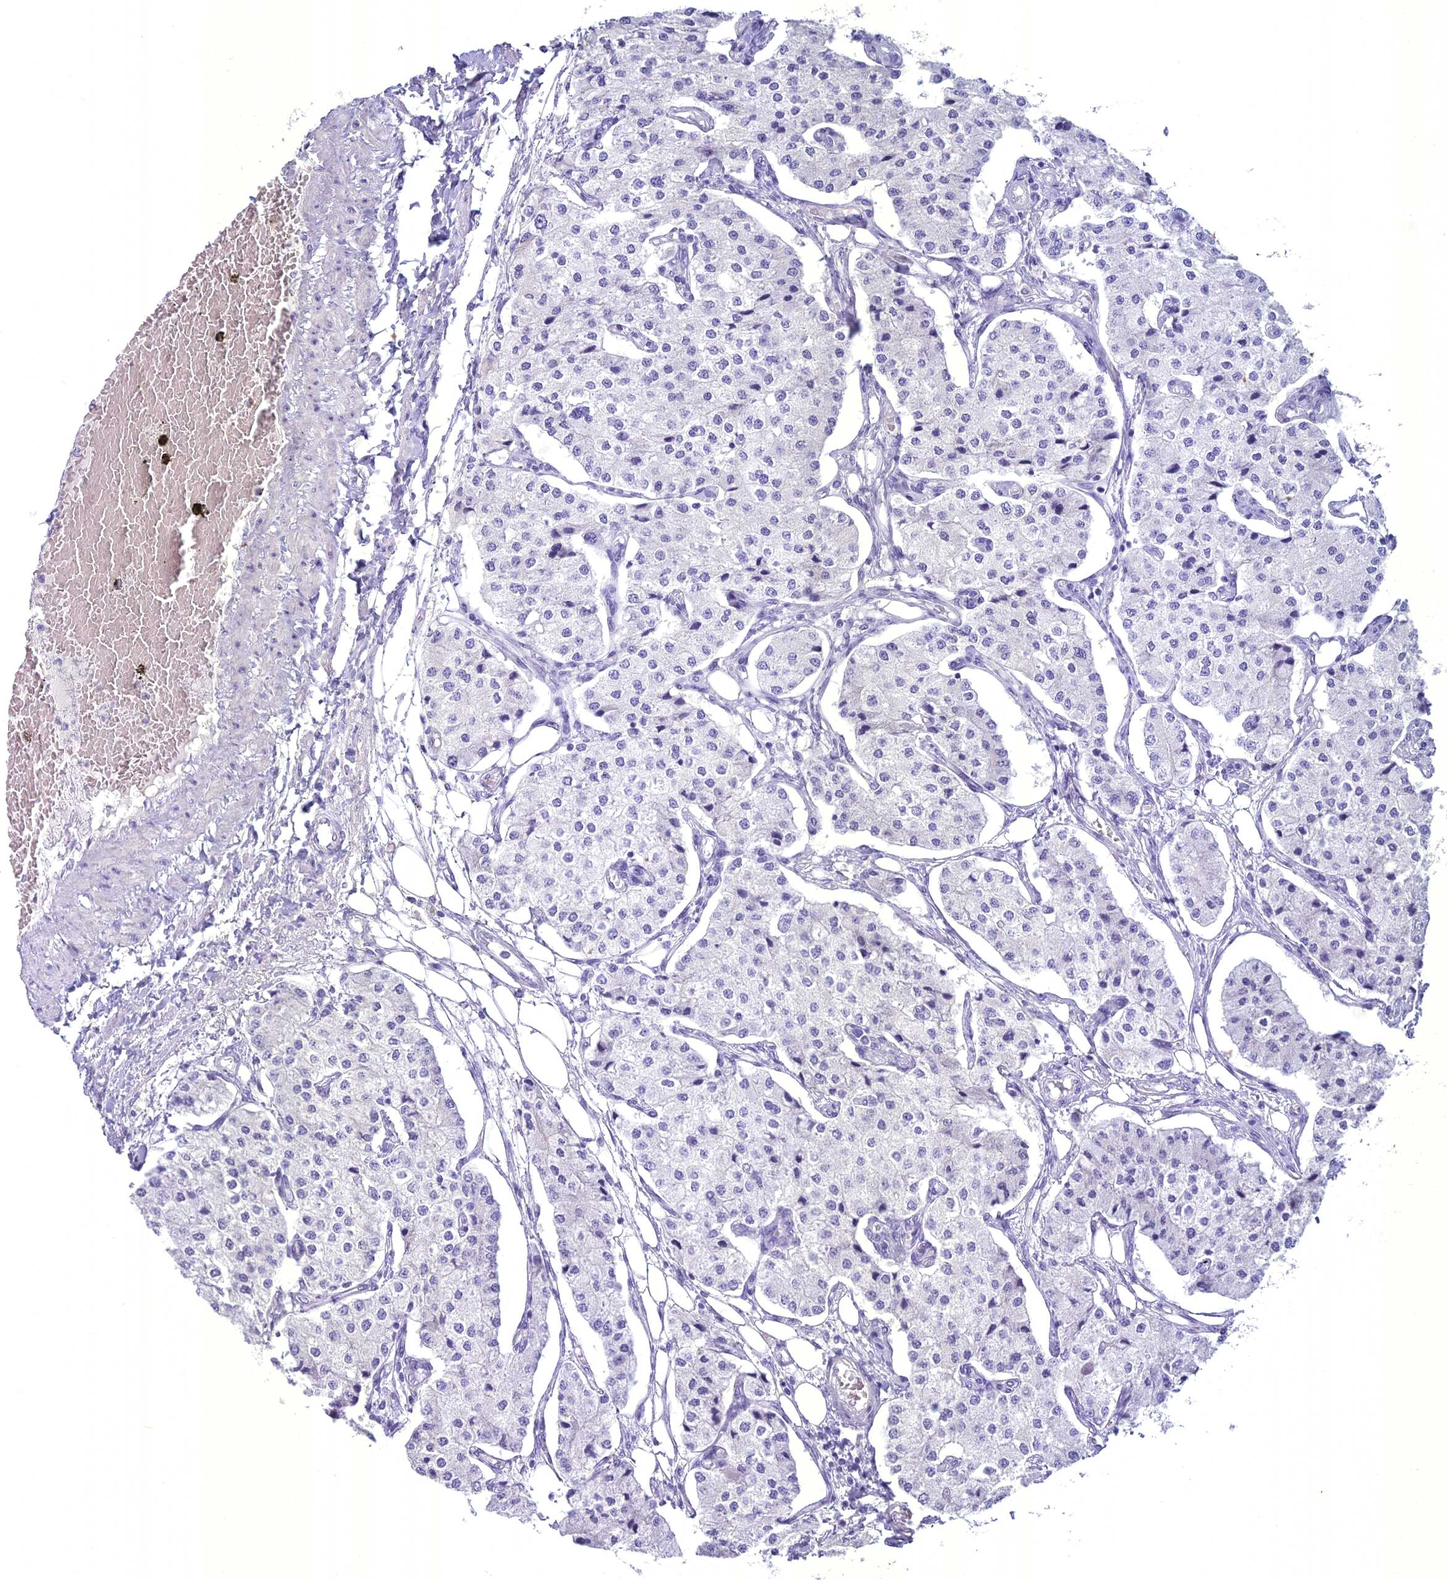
{"staining": {"intensity": "negative", "quantity": "none", "location": "none"}, "tissue": "carcinoid", "cell_type": "Tumor cells", "image_type": "cancer", "snomed": [{"axis": "morphology", "description": "Carcinoid, malignant, NOS"}, {"axis": "topography", "description": "Colon"}], "caption": "This is an IHC image of human carcinoid. There is no positivity in tumor cells.", "gene": "UNC80", "patient": {"sex": "female", "age": 52}}